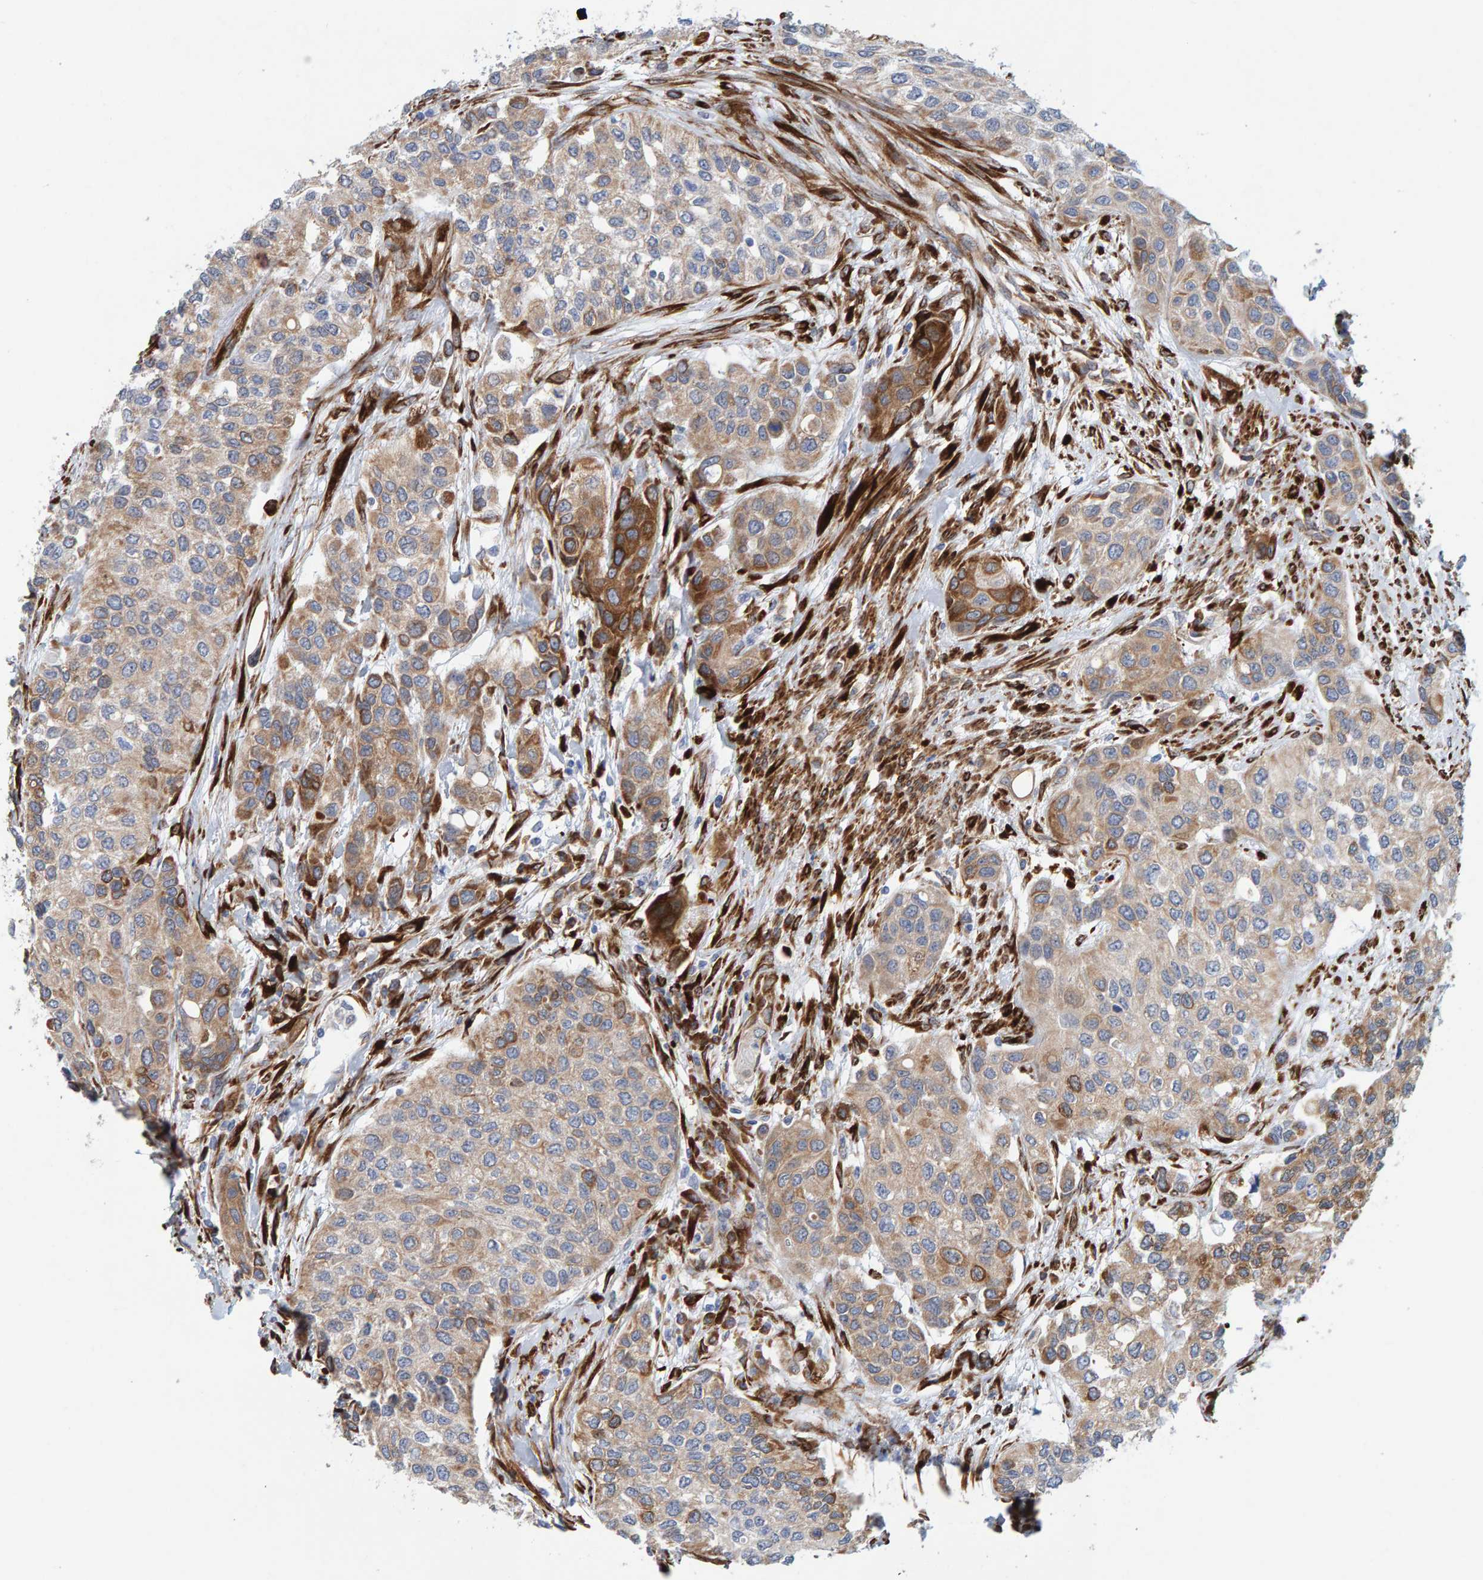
{"staining": {"intensity": "weak", "quantity": ">75%", "location": "cytoplasmic/membranous"}, "tissue": "urothelial cancer", "cell_type": "Tumor cells", "image_type": "cancer", "snomed": [{"axis": "morphology", "description": "Urothelial carcinoma, High grade"}, {"axis": "topography", "description": "Urinary bladder"}], "caption": "Human high-grade urothelial carcinoma stained with a protein marker demonstrates weak staining in tumor cells.", "gene": "MMP16", "patient": {"sex": "female", "age": 56}}